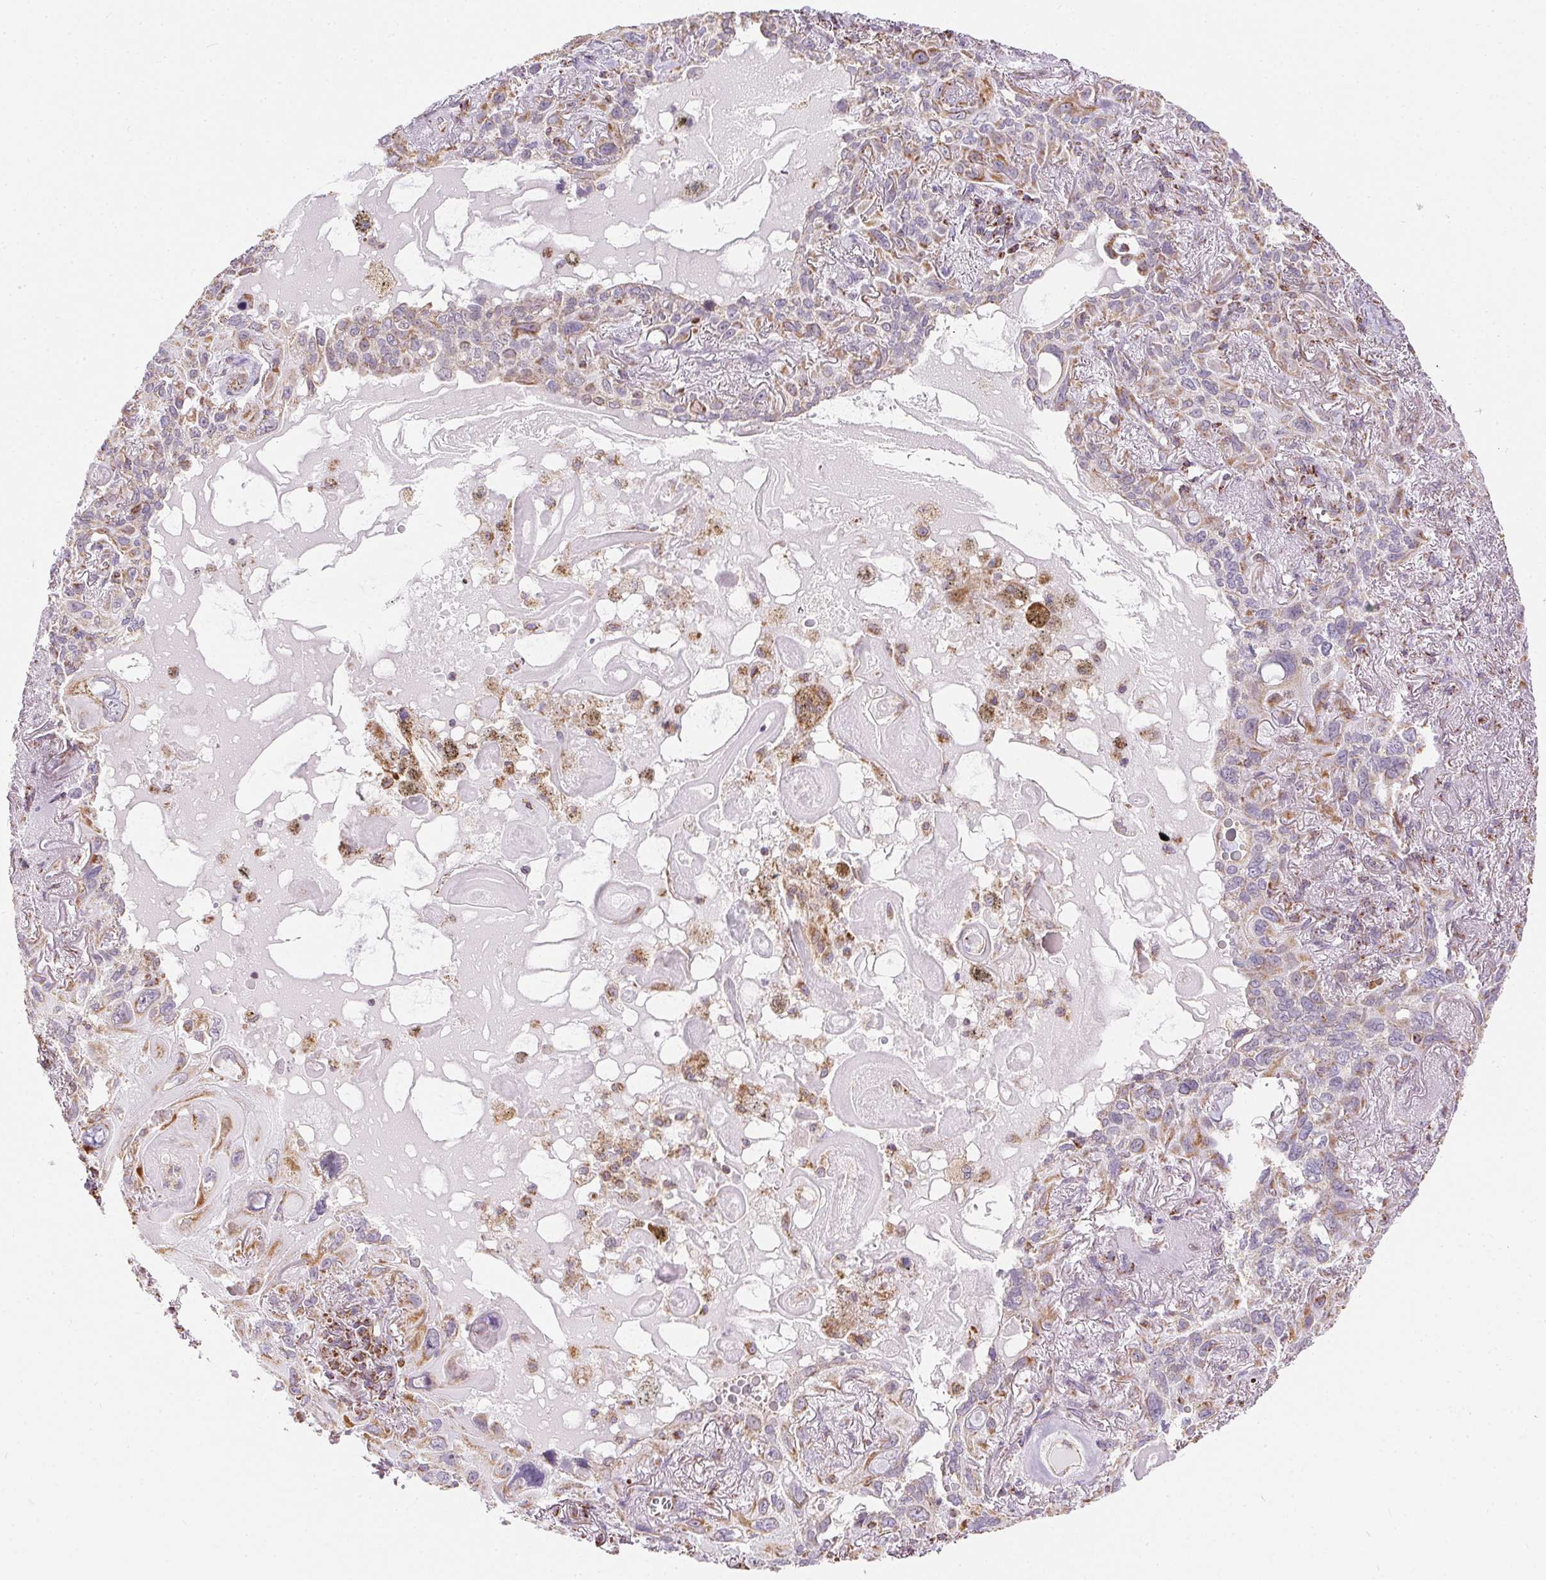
{"staining": {"intensity": "moderate", "quantity": "25%-75%", "location": "cytoplasmic/membranous"}, "tissue": "lung cancer", "cell_type": "Tumor cells", "image_type": "cancer", "snomed": [{"axis": "morphology", "description": "Squamous cell carcinoma, NOS"}, {"axis": "topography", "description": "Lung"}], "caption": "There is medium levels of moderate cytoplasmic/membranous staining in tumor cells of squamous cell carcinoma (lung), as demonstrated by immunohistochemical staining (brown color).", "gene": "MAPK11", "patient": {"sex": "male", "age": 79}}